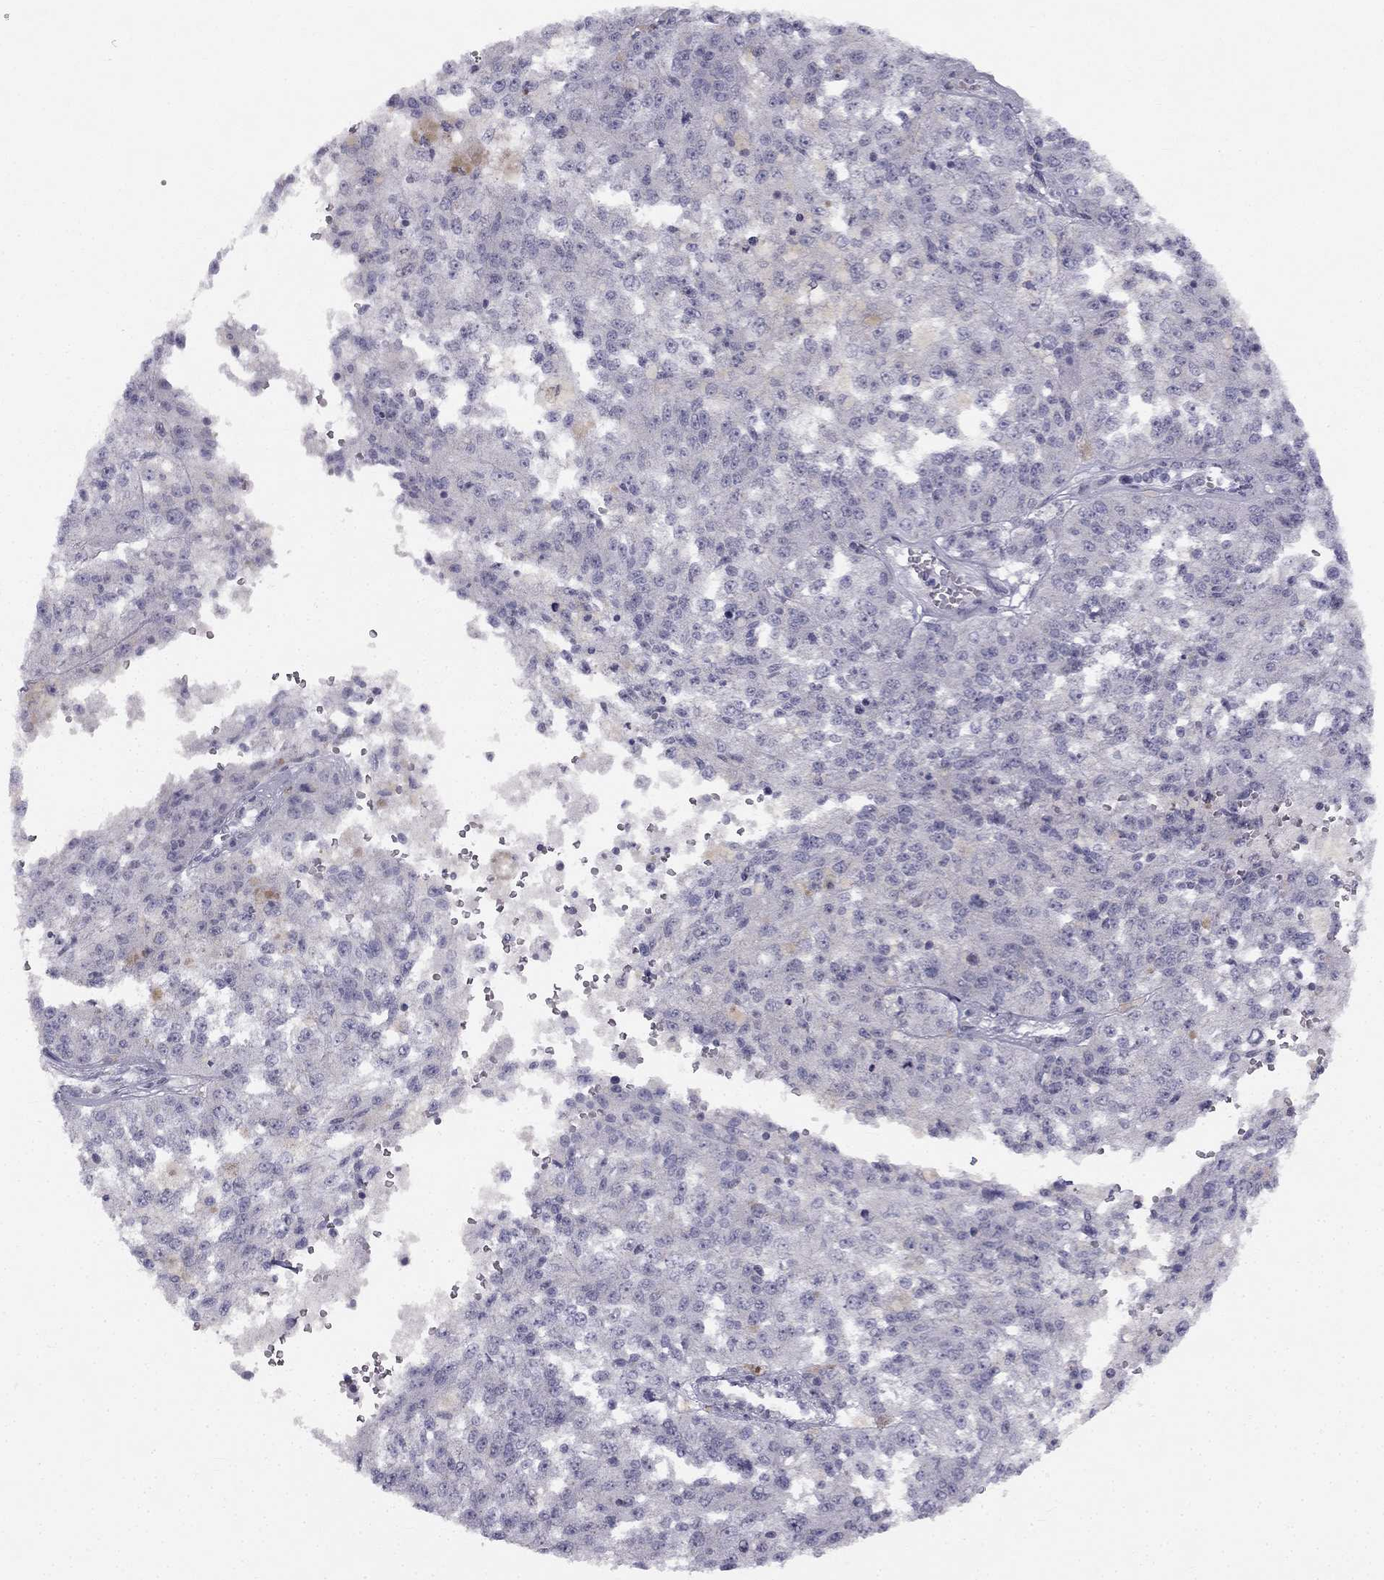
{"staining": {"intensity": "negative", "quantity": "none", "location": "none"}, "tissue": "melanoma", "cell_type": "Tumor cells", "image_type": "cancer", "snomed": [{"axis": "morphology", "description": "Malignant melanoma, Metastatic site"}, {"axis": "topography", "description": "Lymph node"}], "caption": "Histopathology image shows no protein expression in tumor cells of melanoma tissue. (DAB (3,3'-diaminobenzidine) immunohistochemistry (IHC) with hematoxylin counter stain).", "gene": "TRPS1", "patient": {"sex": "female", "age": 64}}